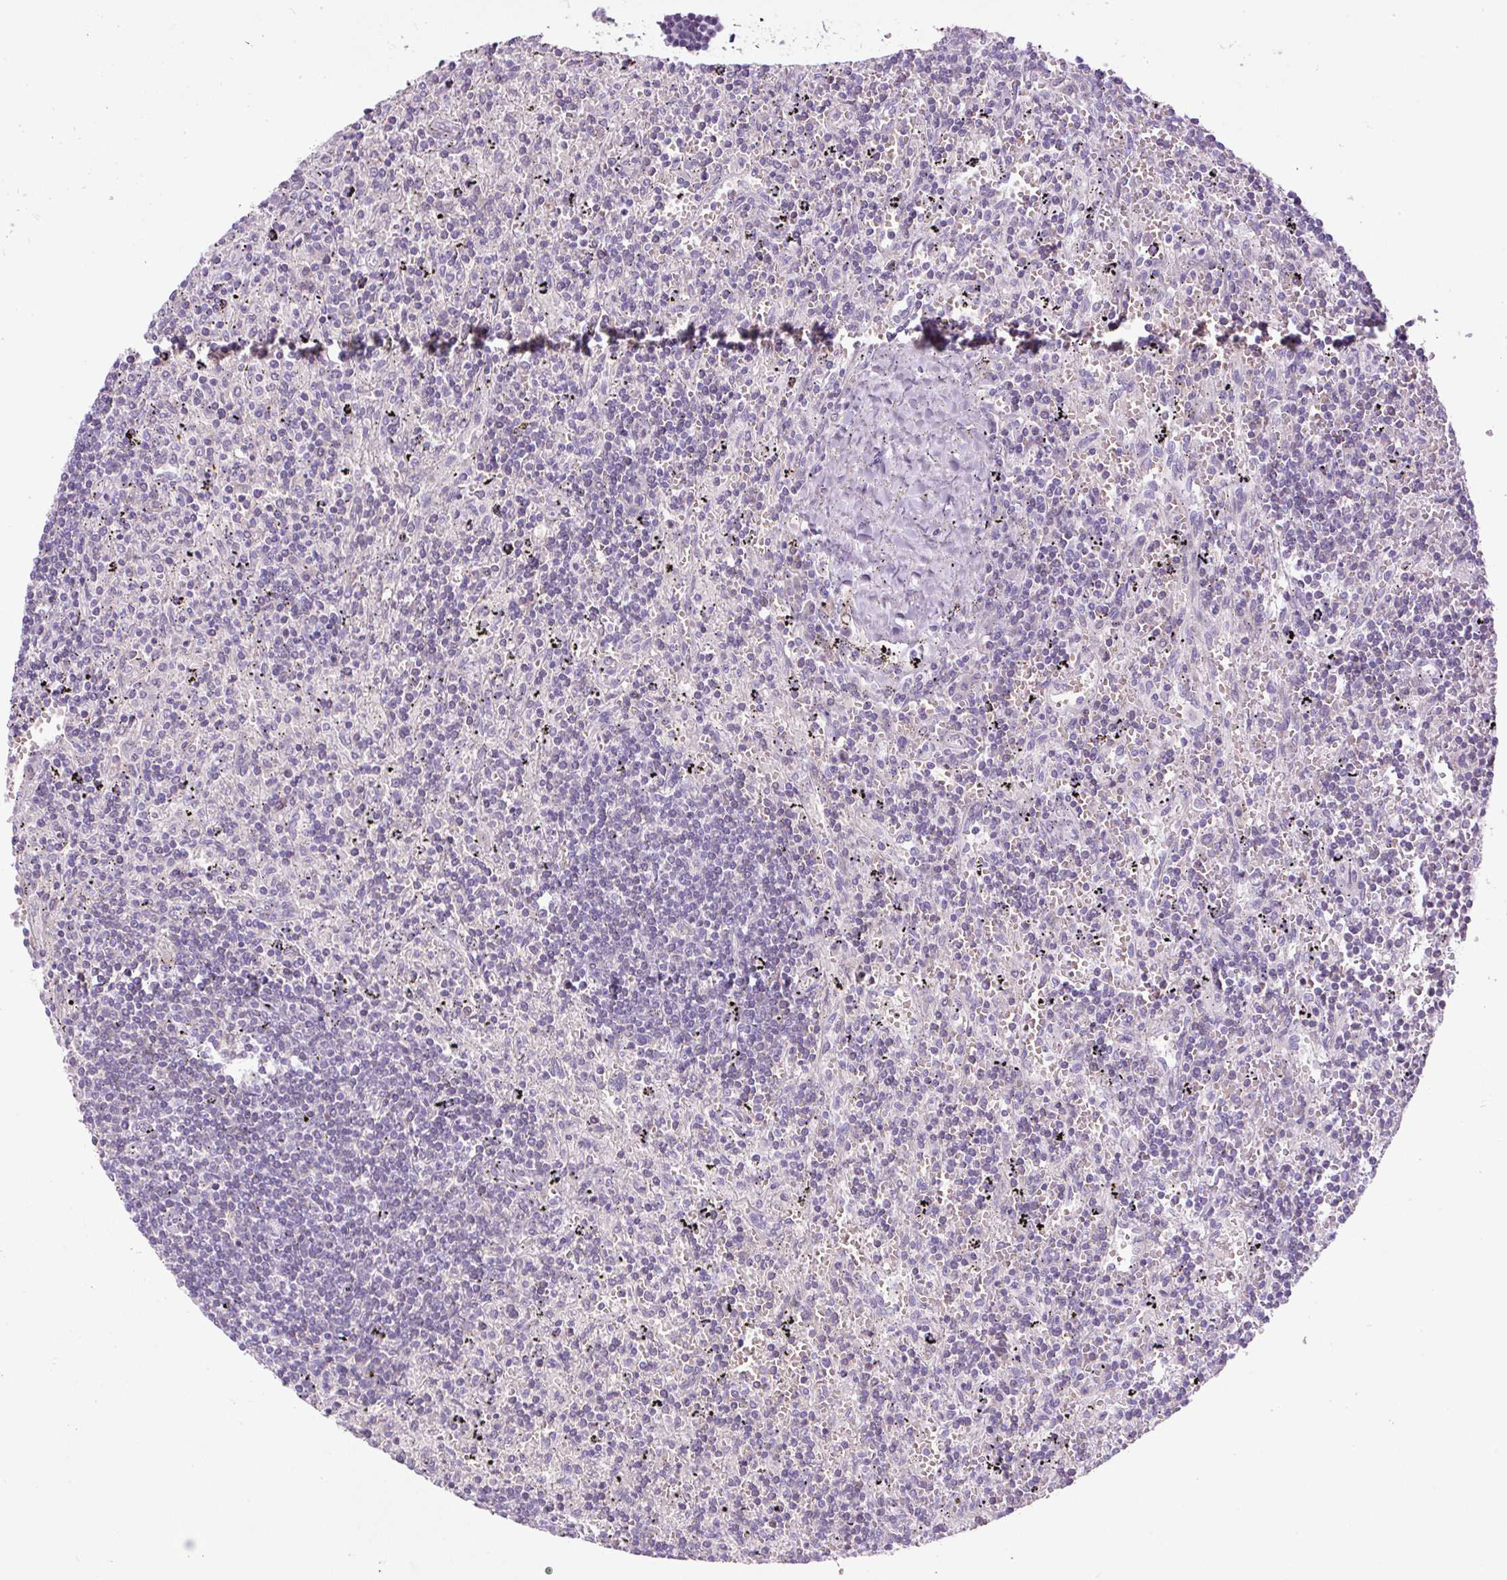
{"staining": {"intensity": "negative", "quantity": "none", "location": "none"}, "tissue": "lymphoma", "cell_type": "Tumor cells", "image_type": "cancer", "snomed": [{"axis": "morphology", "description": "Malignant lymphoma, non-Hodgkin's type, Low grade"}, {"axis": "topography", "description": "Spleen"}], "caption": "This is a photomicrograph of IHC staining of lymphoma, which shows no expression in tumor cells.", "gene": "FGFBP3", "patient": {"sex": "male", "age": 76}}